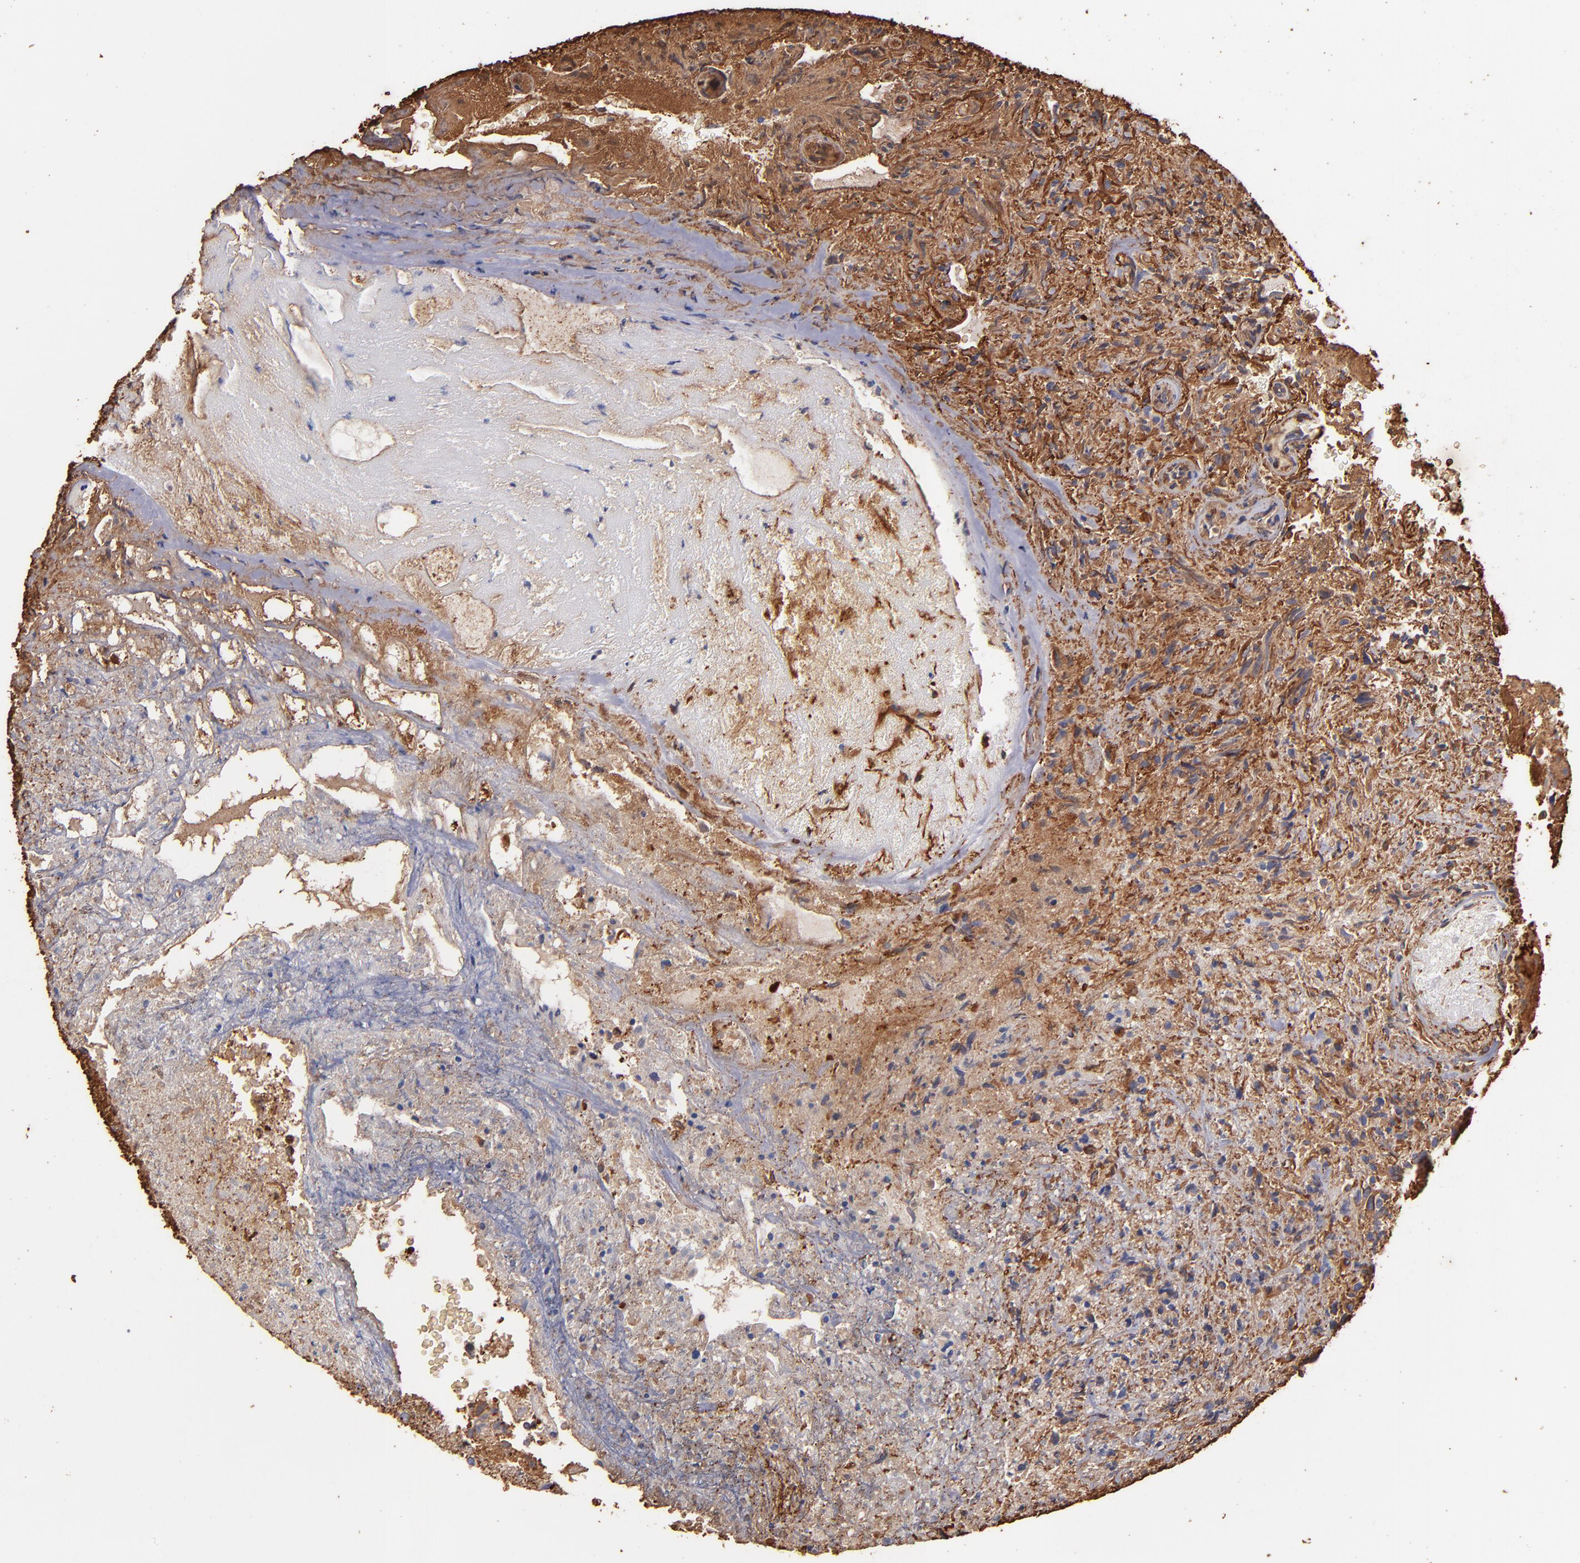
{"staining": {"intensity": "strong", "quantity": ">75%", "location": "cytoplasmic/membranous"}, "tissue": "glioma", "cell_type": "Tumor cells", "image_type": "cancer", "snomed": [{"axis": "morphology", "description": "Normal tissue, NOS"}, {"axis": "morphology", "description": "Glioma, malignant, High grade"}, {"axis": "topography", "description": "Cerebral cortex"}], "caption": "IHC photomicrograph of neoplastic tissue: high-grade glioma (malignant) stained using IHC reveals high levels of strong protein expression localized specifically in the cytoplasmic/membranous of tumor cells, appearing as a cytoplasmic/membranous brown color.", "gene": "VIM", "patient": {"sex": "male", "age": 75}}